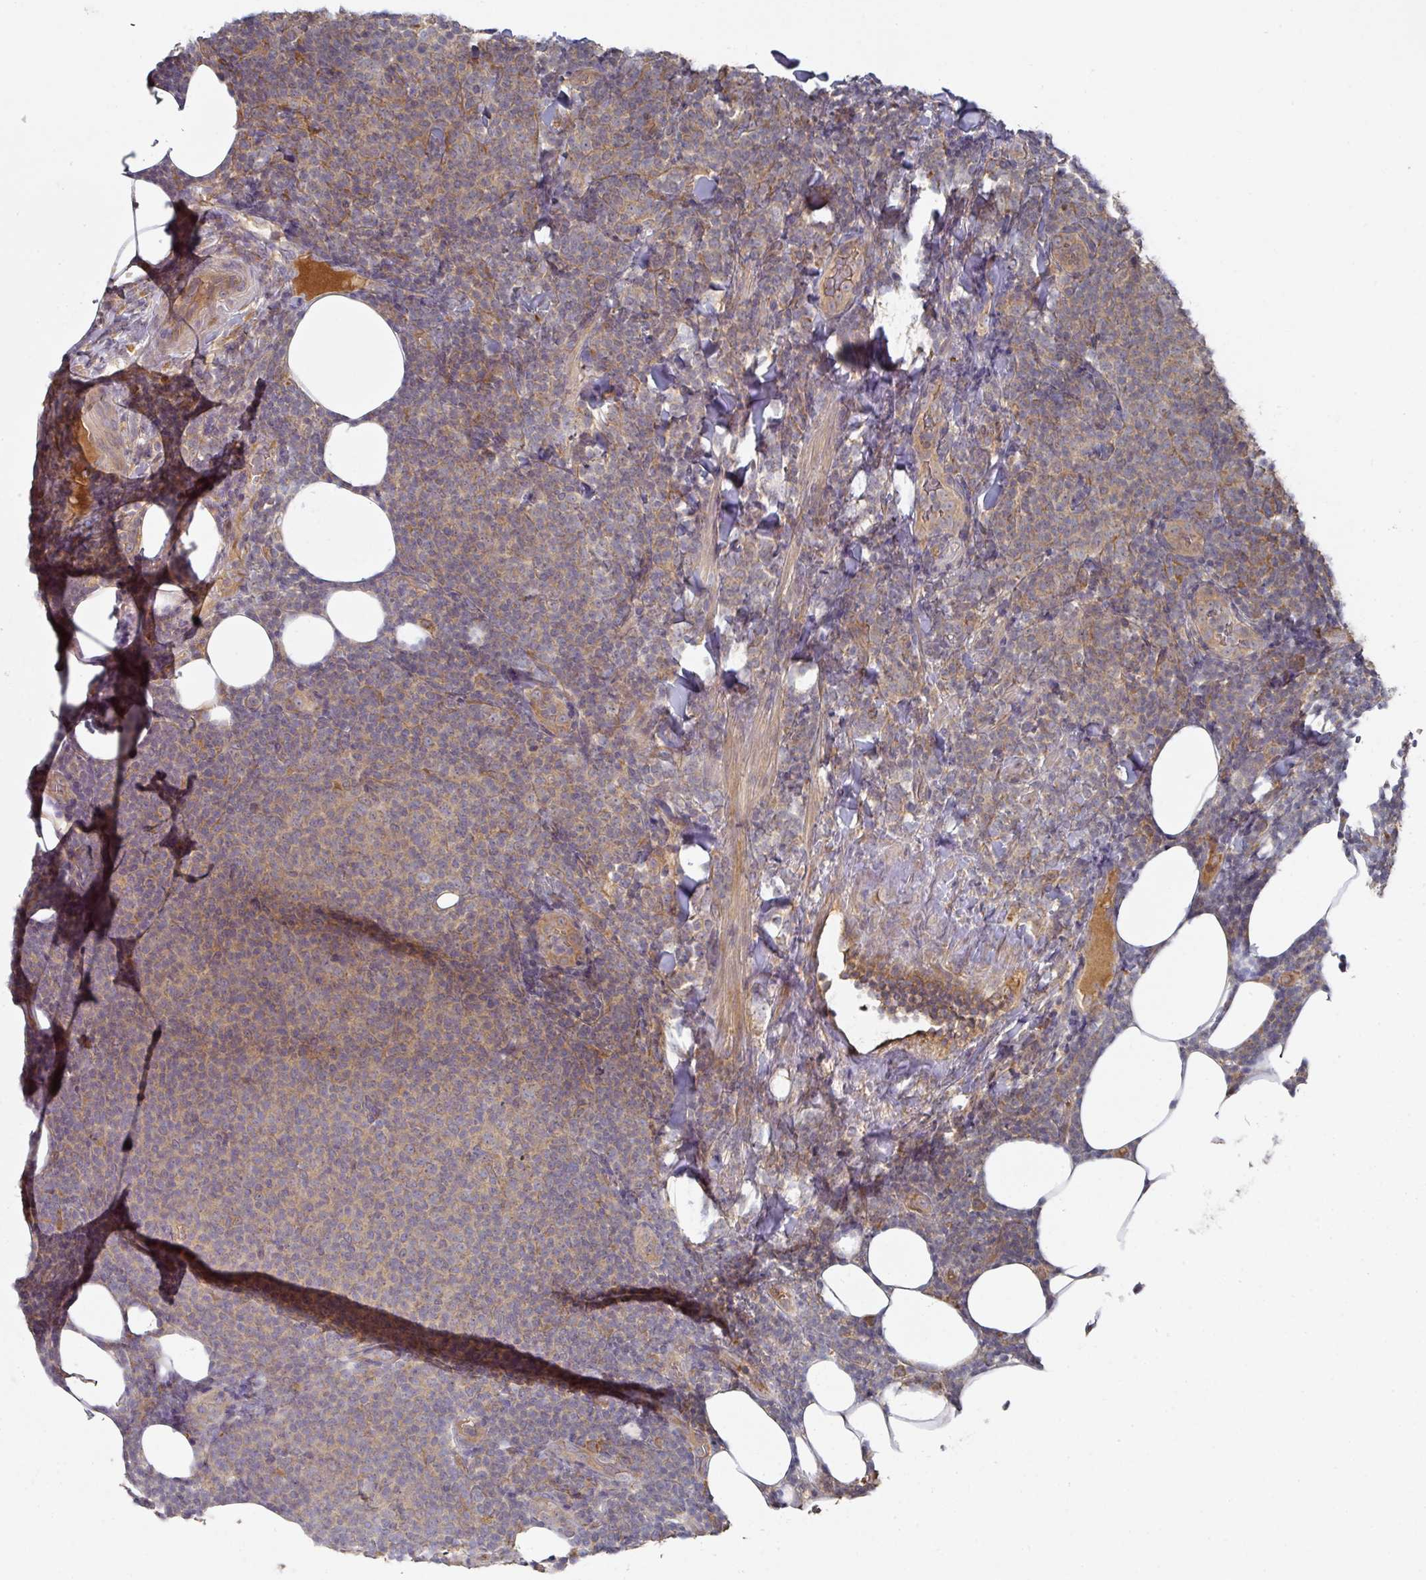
{"staining": {"intensity": "weak", "quantity": "25%-75%", "location": "cytoplasmic/membranous"}, "tissue": "lymphoma", "cell_type": "Tumor cells", "image_type": "cancer", "snomed": [{"axis": "morphology", "description": "Malignant lymphoma, non-Hodgkin's type, Low grade"}, {"axis": "topography", "description": "Lymph node"}], "caption": "Immunohistochemical staining of human low-grade malignant lymphoma, non-Hodgkin's type reveals weak cytoplasmic/membranous protein staining in approximately 25%-75% of tumor cells.", "gene": "CEP95", "patient": {"sex": "male", "age": 66}}